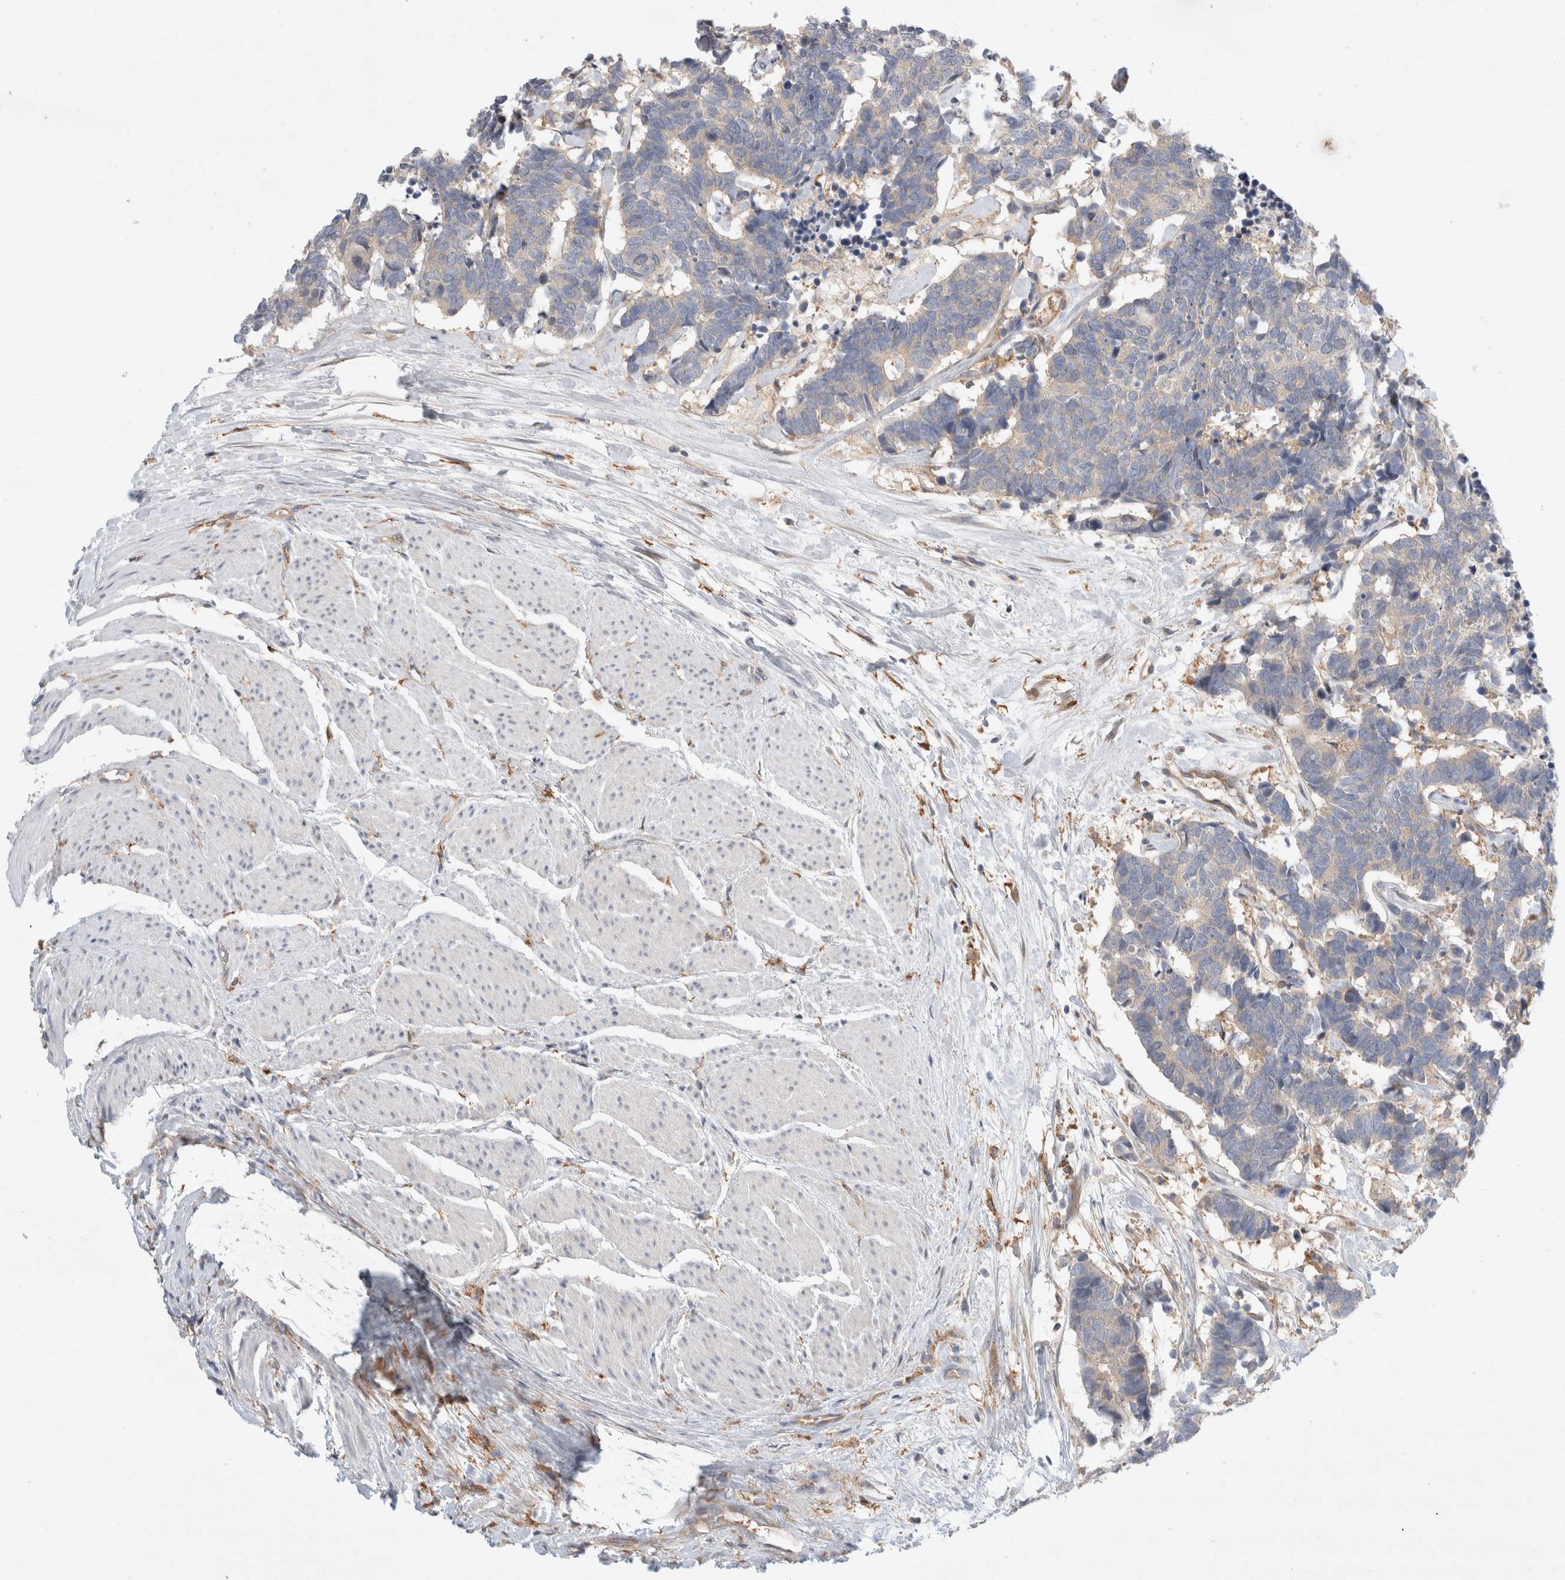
{"staining": {"intensity": "weak", "quantity": ">75%", "location": "cytoplasmic/membranous"}, "tissue": "carcinoid", "cell_type": "Tumor cells", "image_type": "cancer", "snomed": [{"axis": "morphology", "description": "Carcinoma, NOS"}, {"axis": "morphology", "description": "Carcinoid, malignant, NOS"}, {"axis": "topography", "description": "Urinary bladder"}], "caption": "Protein expression analysis of carcinoid exhibits weak cytoplasmic/membranous staining in approximately >75% of tumor cells. Using DAB (brown) and hematoxylin (blue) stains, captured at high magnification using brightfield microscopy.", "gene": "CDCA7L", "patient": {"sex": "male", "age": 57}}